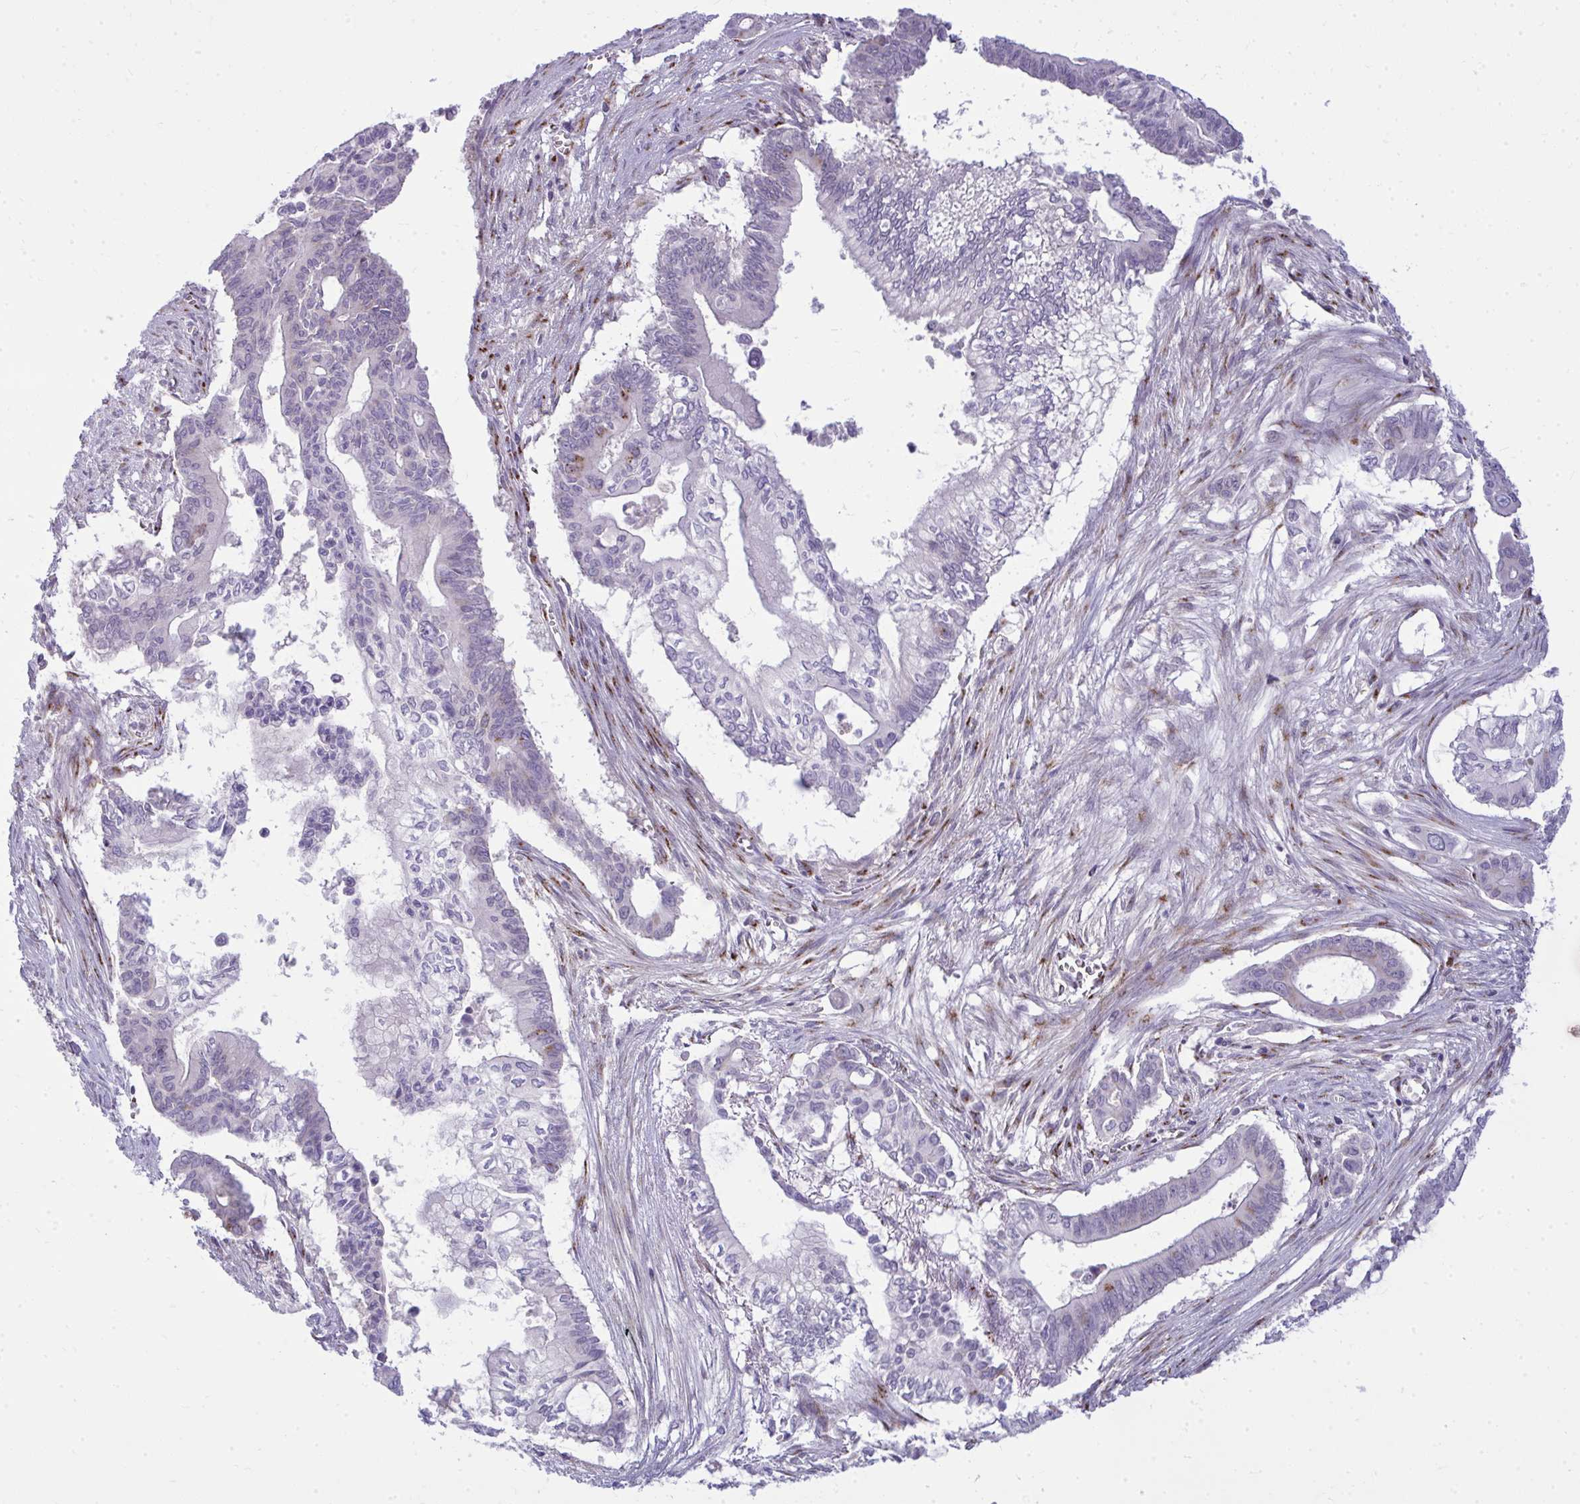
{"staining": {"intensity": "weak", "quantity": "<25%", "location": "cytoplasmic/membranous"}, "tissue": "pancreatic cancer", "cell_type": "Tumor cells", "image_type": "cancer", "snomed": [{"axis": "morphology", "description": "Adenocarcinoma, NOS"}, {"axis": "topography", "description": "Pancreas"}], "caption": "This is an immunohistochemistry micrograph of human pancreatic cancer (adenocarcinoma). There is no positivity in tumor cells.", "gene": "DTX4", "patient": {"sex": "male", "age": 68}}